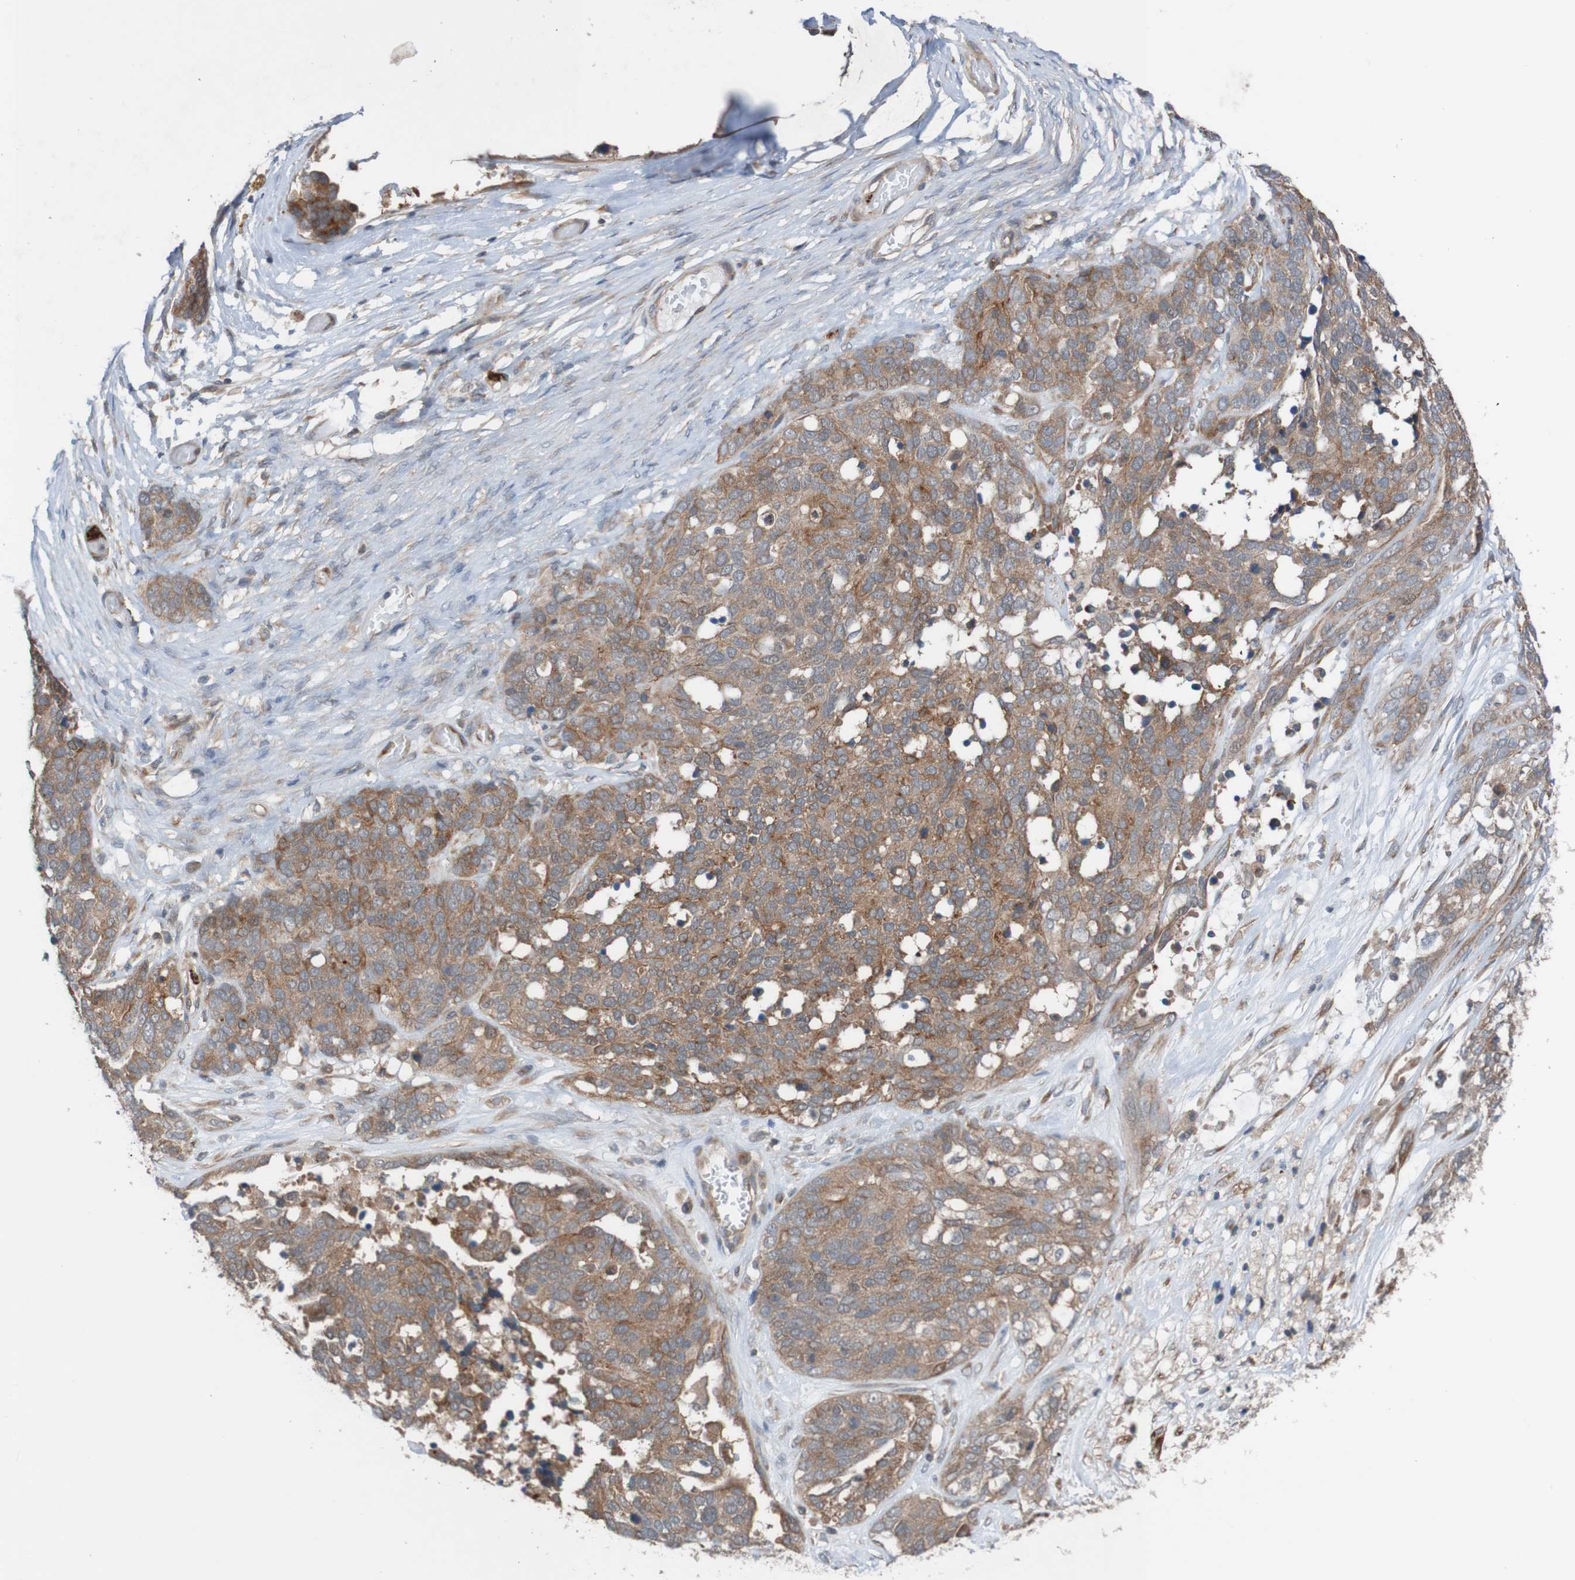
{"staining": {"intensity": "moderate", "quantity": ">75%", "location": "cytoplasmic/membranous"}, "tissue": "ovarian cancer", "cell_type": "Tumor cells", "image_type": "cancer", "snomed": [{"axis": "morphology", "description": "Cystadenocarcinoma, serous, NOS"}, {"axis": "topography", "description": "Ovary"}], "caption": "Approximately >75% of tumor cells in ovarian cancer (serous cystadenocarcinoma) display moderate cytoplasmic/membranous protein staining as visualized by brown immunohistochemical staining.", "gene": "ST8SIA6", "patient": {"sex": "female", "age": 44}}